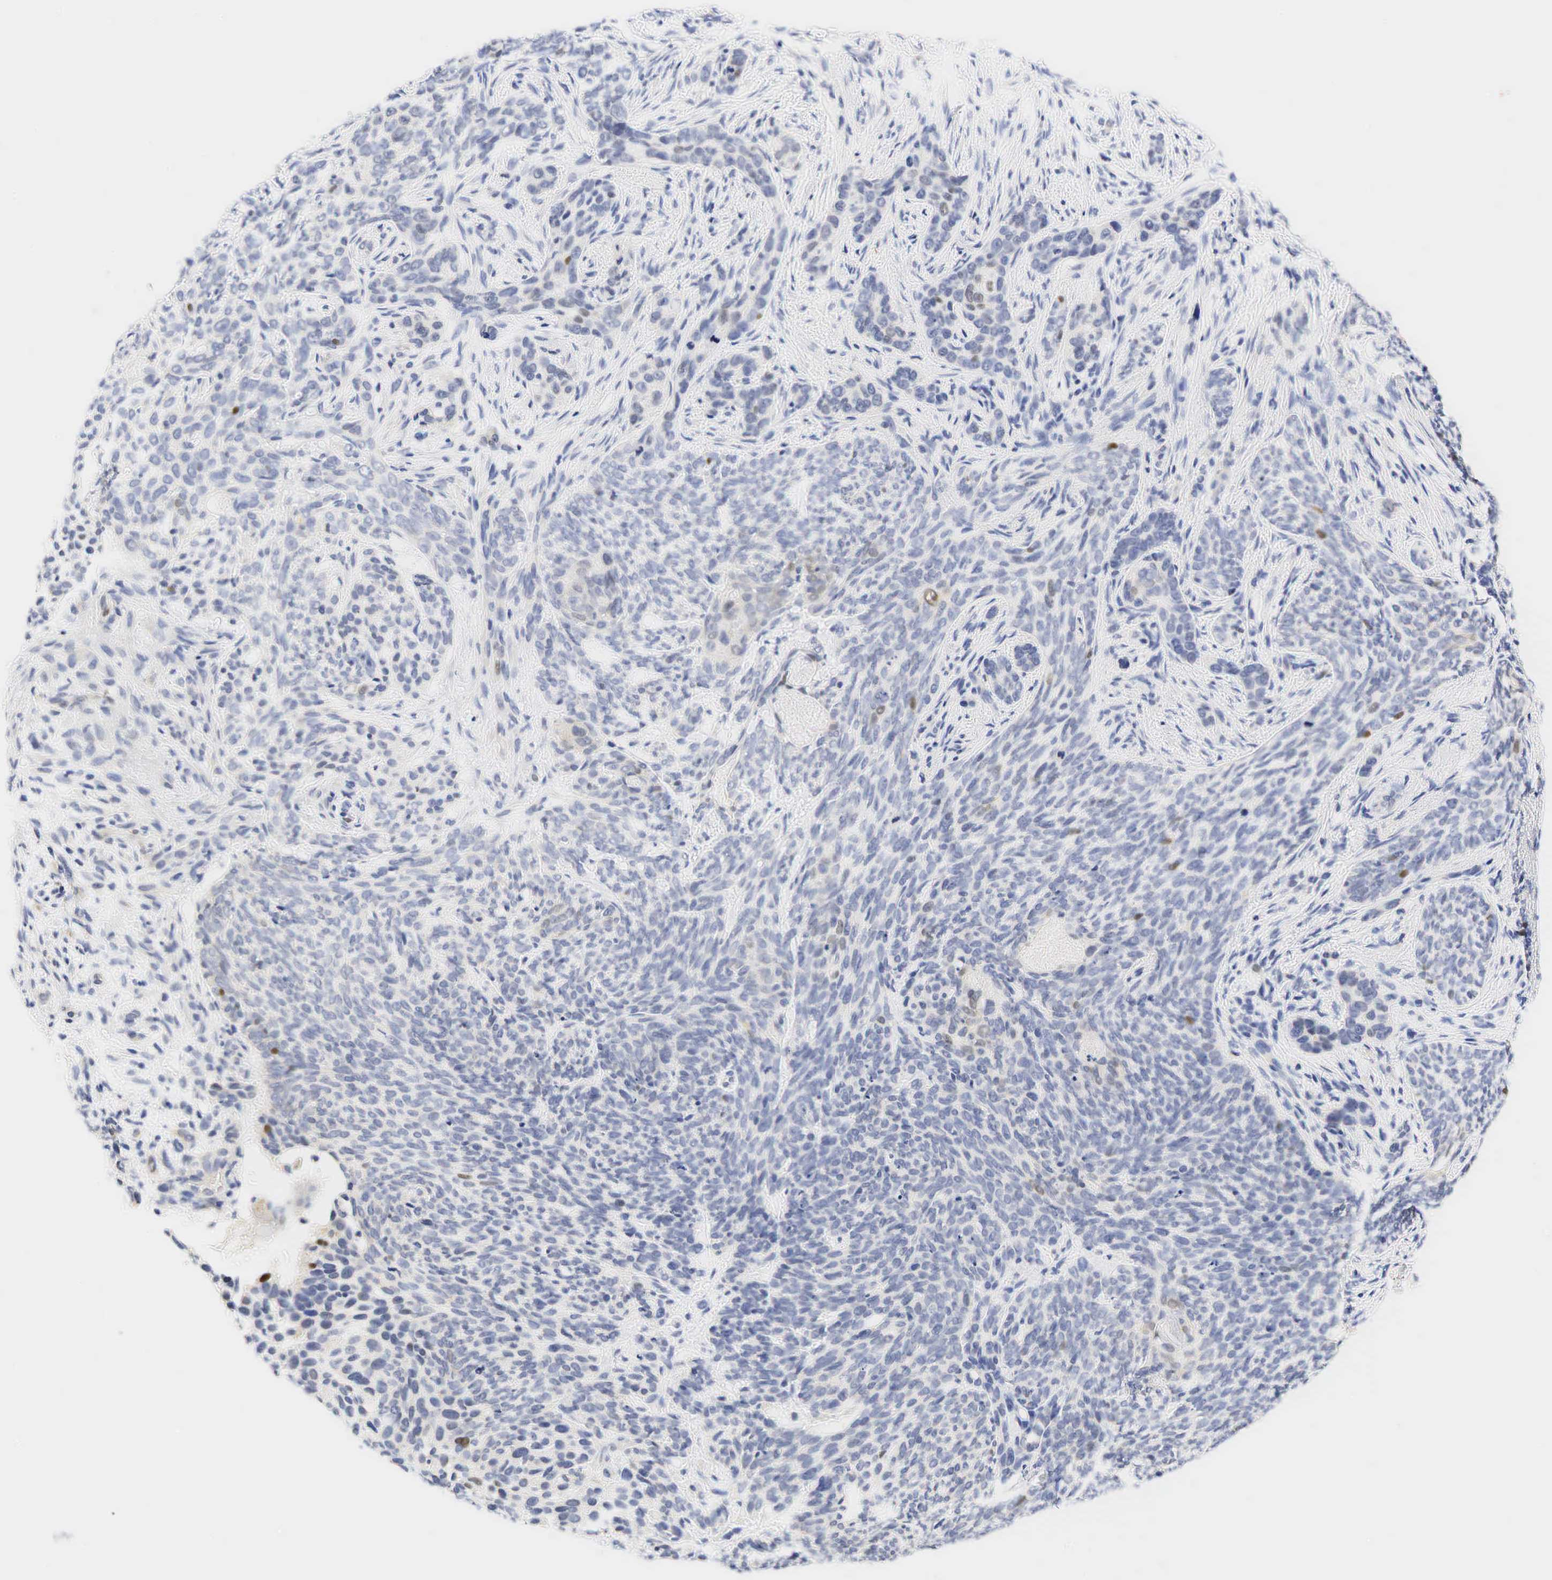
{"staining": {"intensity": "negative", "quantity": "none", "location": "none"}, "tissue": "skin cancer", "cell_type": "Tumor cells", "image_type": "cancer", "snomed": [{"axis": "morphology", "description": "Basal cell carcinoma"}, {"axis": "topography", "description": "Skin"}], "caption": "Tumor cells are negative for brown protein staining in skin cancer (basal cell carcinoma).", "gene": "CCND1", "patient": {"sex": "male", "age": 89}}